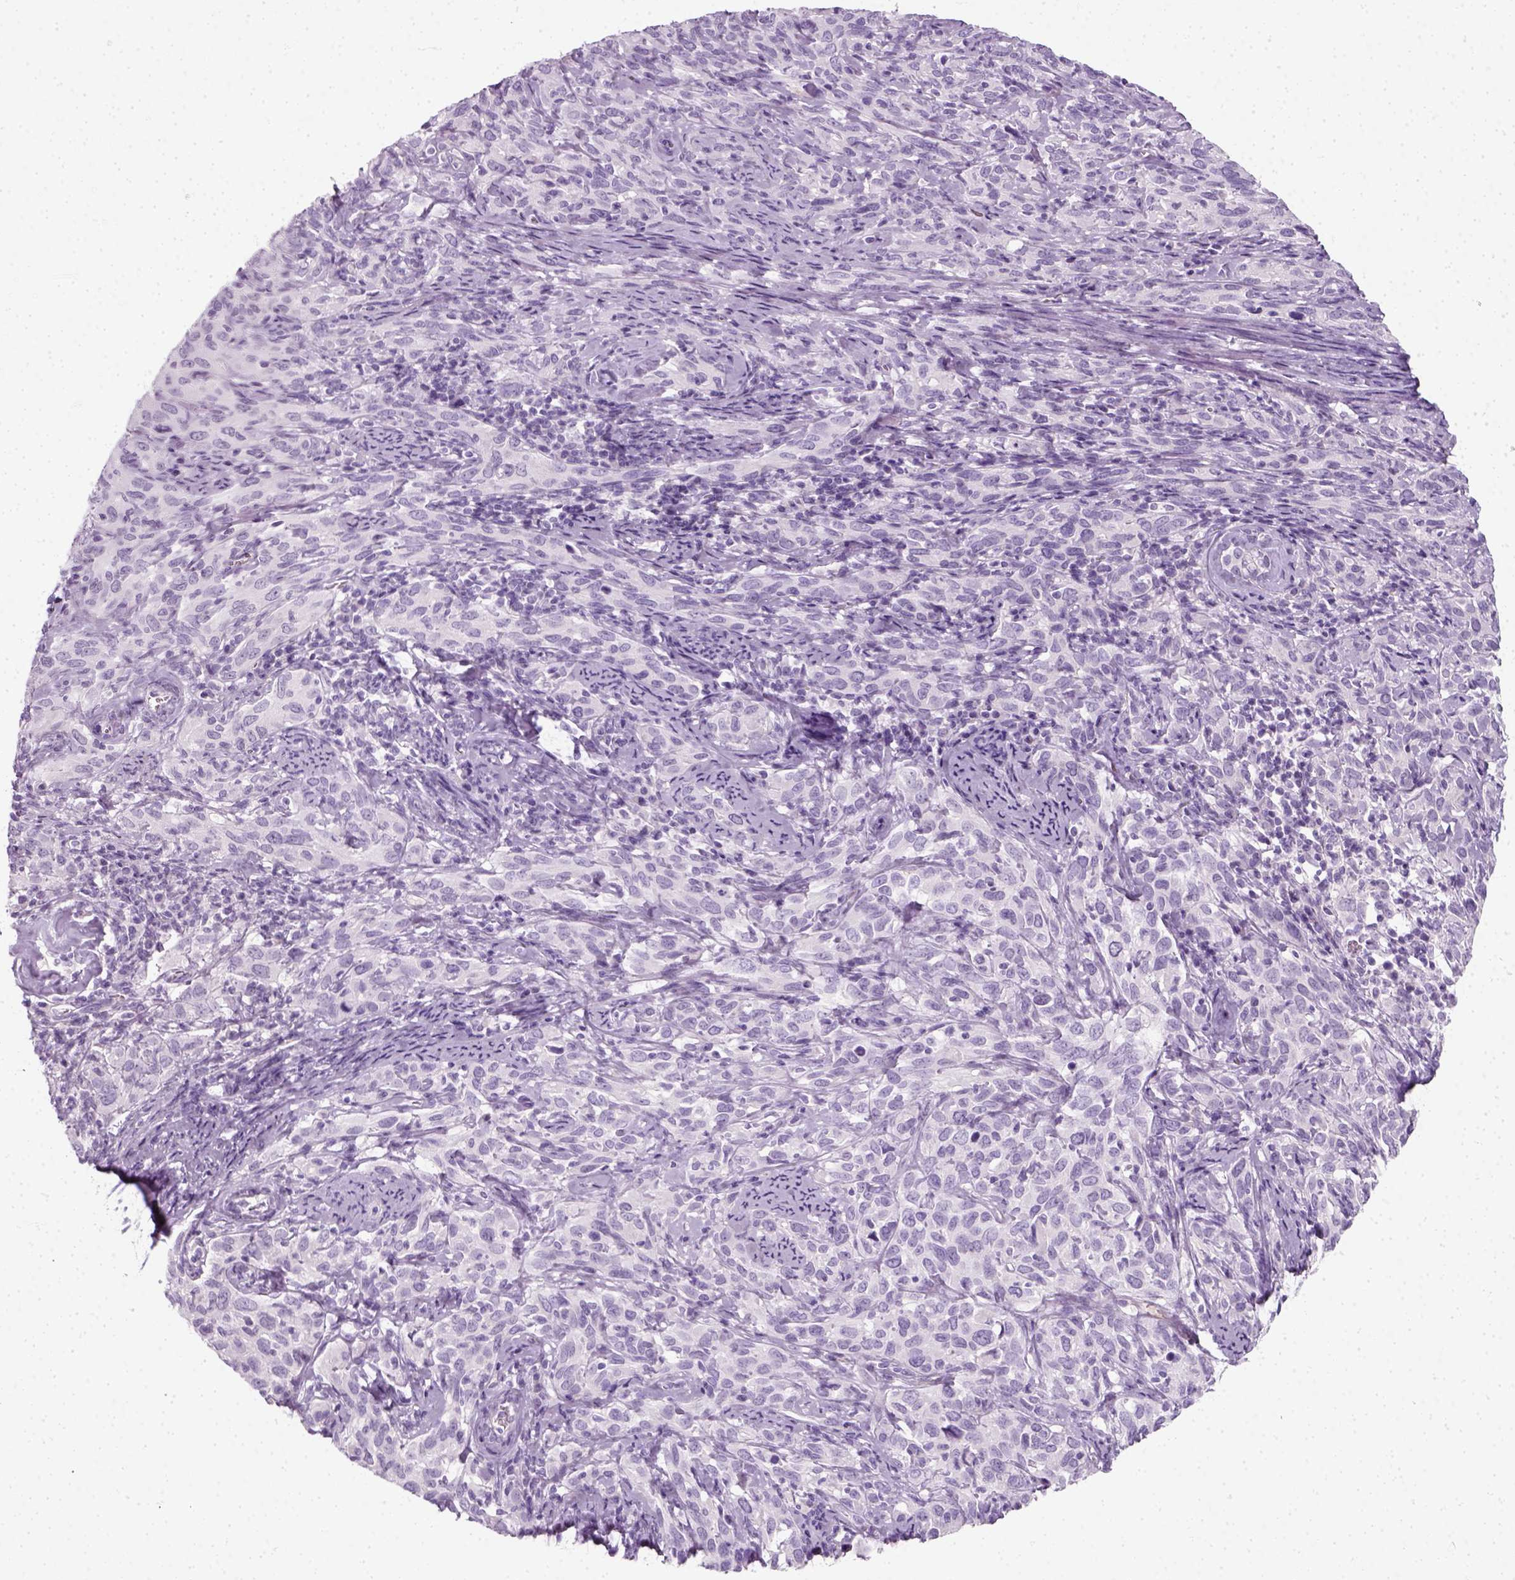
{"staining": {"intensity": "negative", "quantity": "none", "location": "none"}, "tissue": "cervical cancer", "cell_type": "Tumor cells", "image_type": "cancer", "snomed": [{"axis": "morphology", "description": "Normal tissue, NOS"}, {"axis": "morphology", "description": "Squamous cell carcinoma, NOS"}, {"axis": "topography", "description": "Cervix"}], "caption": "The photomicrograph reveals no significant staining in tumor cells of cervical cancer.", "gene": "SLC12A5", "patient": {"sex": "female", "age": 51}}